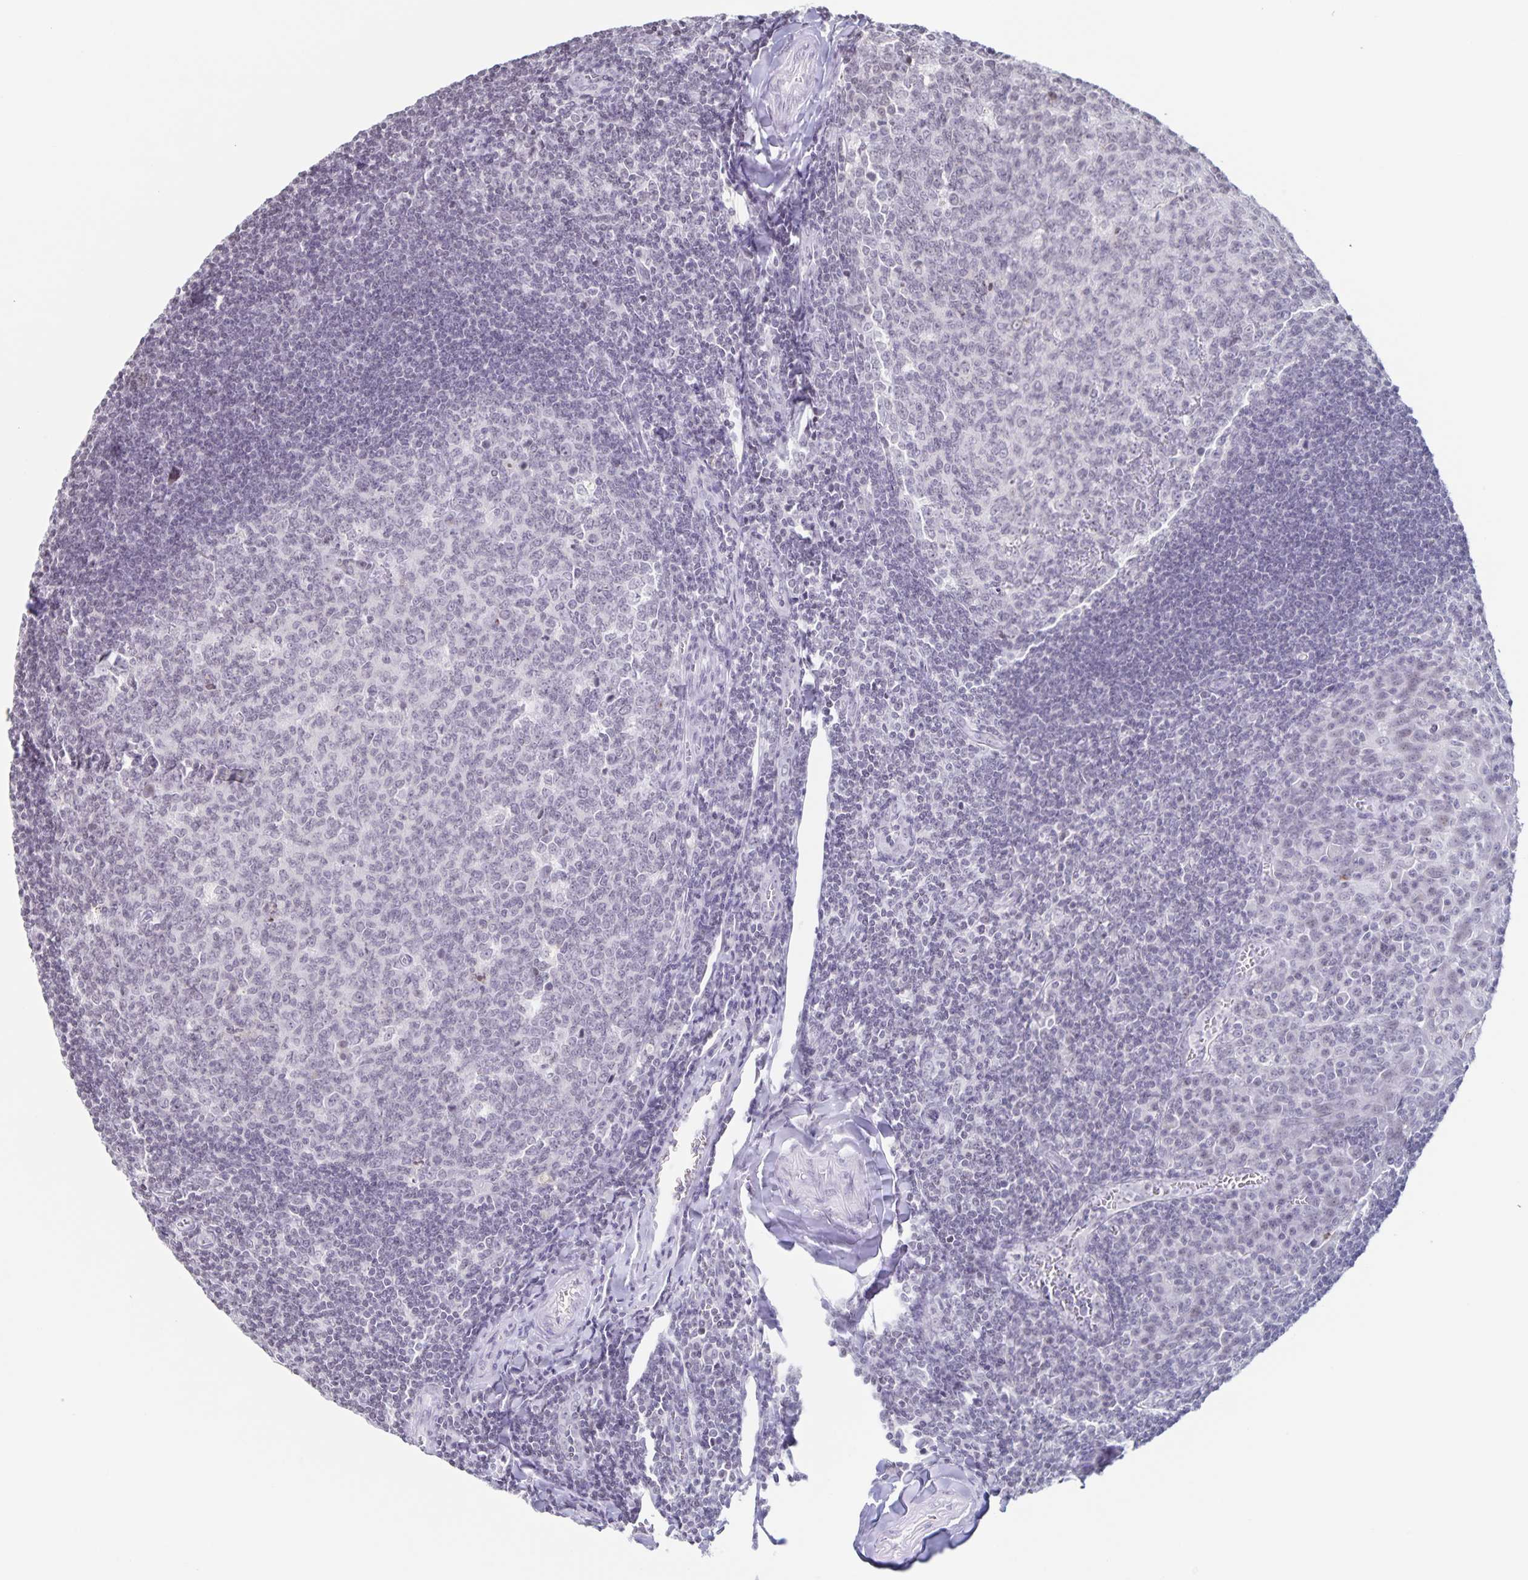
{"staining": {"intensity": "negative", "quantity": "none", "location": "none"}, "tissue": "tonsil", "cell_type": "Germinal center cells", "image_type": "normal", "snomed": [{"axis": "morphology", "description": "Normal tissue, NOS"}, {"axis": "topography", "description": "Tonsil"}], "caption": "Immunohistochemistry (IHC) image of benign human tonsil stained for a protein (brown), which reveals no positivity in germinal center cells.", "gene": "LCE6A", "patient": {"sex": "male", "age": 27}}